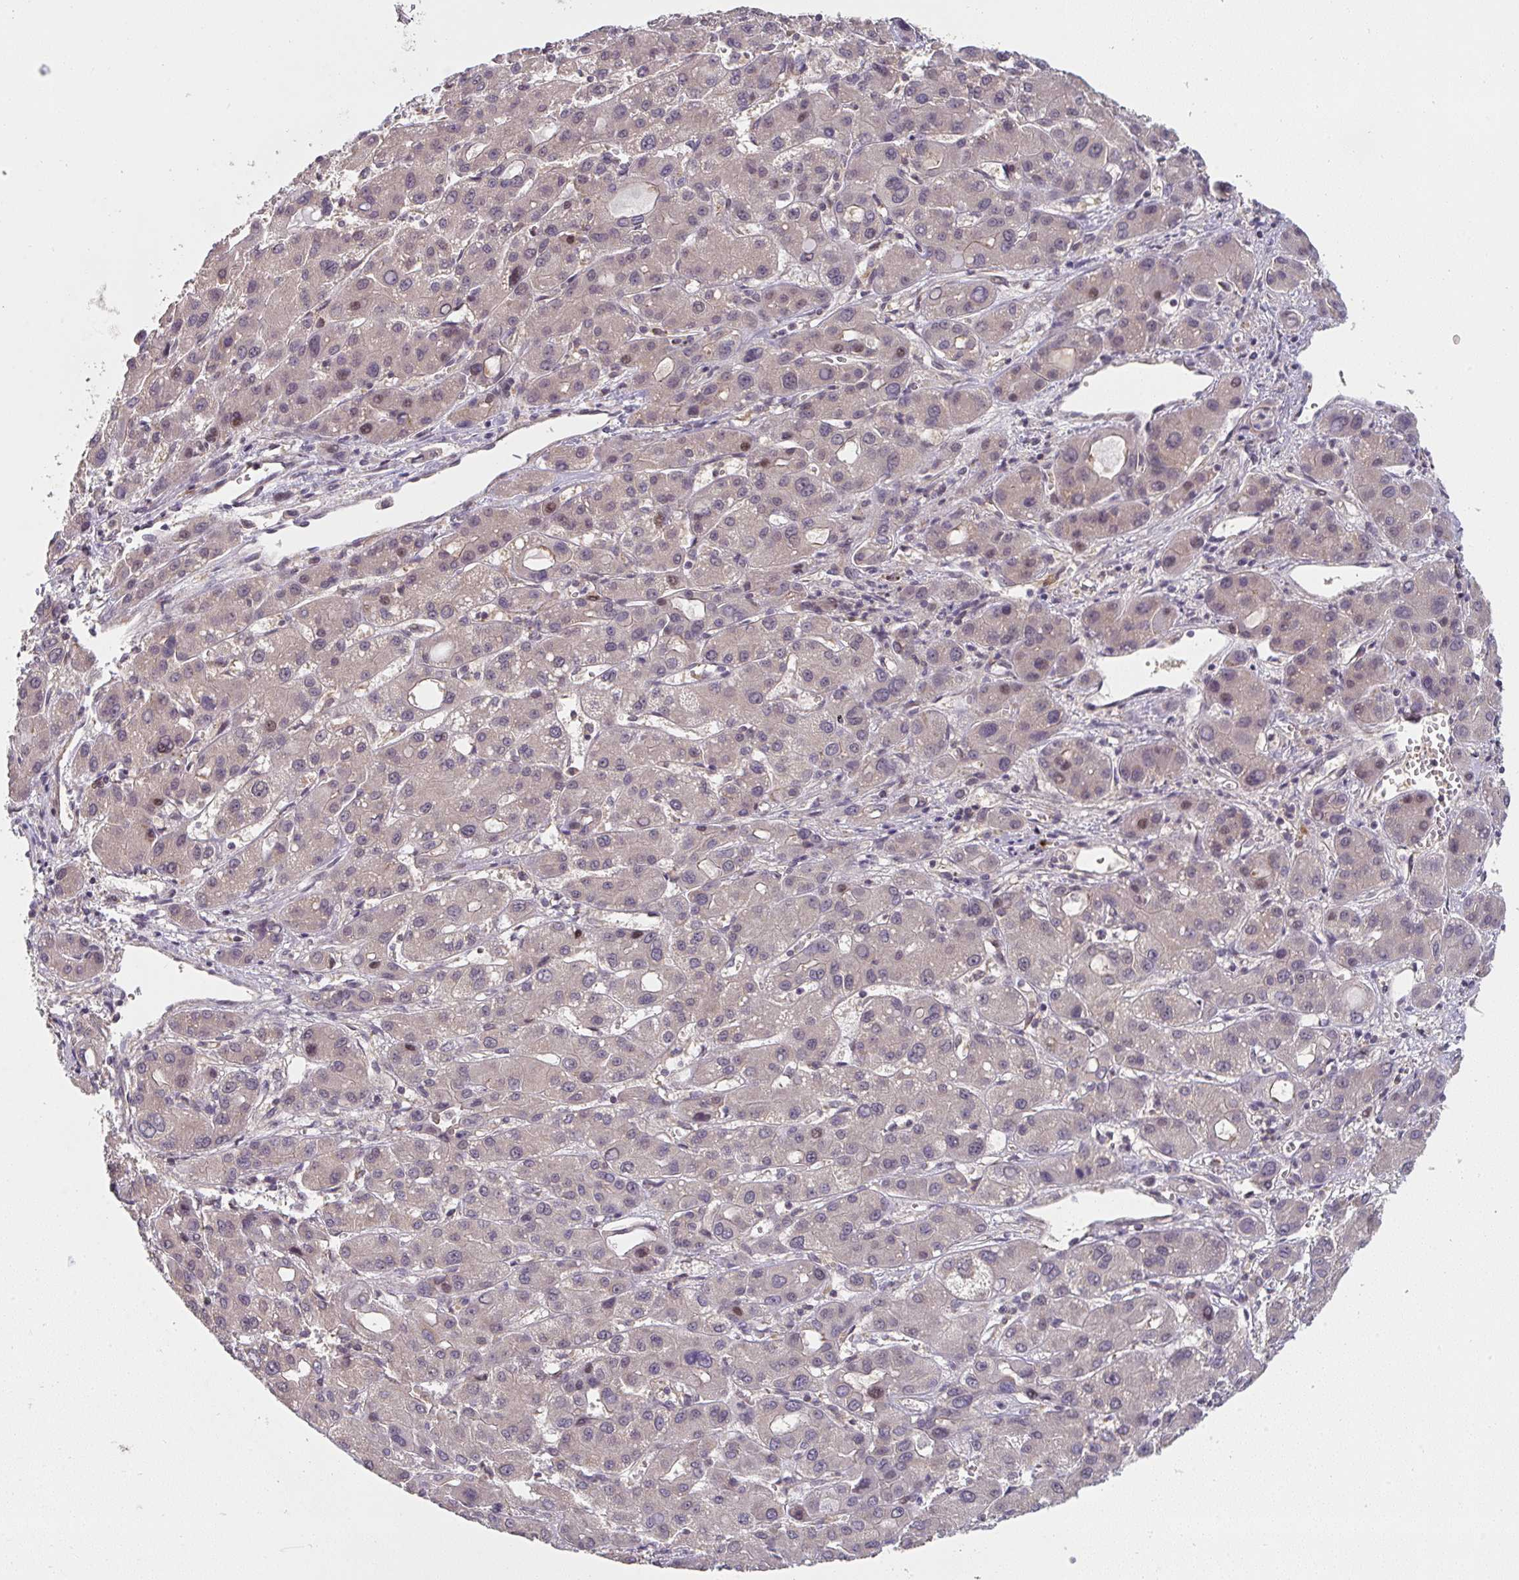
{"staining": {"intensity": "negative", "quantity": "none", "location": "none"}, "tissue": "liver cancer", "cell_type": "Tumor cells", "image_type": "cancer", "snomed": [{"axis": "morphology", "description": "Carcinoma, Hepatocellular, NOS"}, {"axis": "topography", "description": "Liver"}], "caption": "High magnification brightfield microscopy of liver hepatocellular carcinoma stained with DAB (3,3'-diaminobenzidine) (brown) and counterstained with hematoxylin (blue): tumor cells show no significant staining. (Immunohistochemistry, brightfield microscopy, high magnification).", "gene": "RANGRF", "patient": {"sex": "male", "age": 55}}